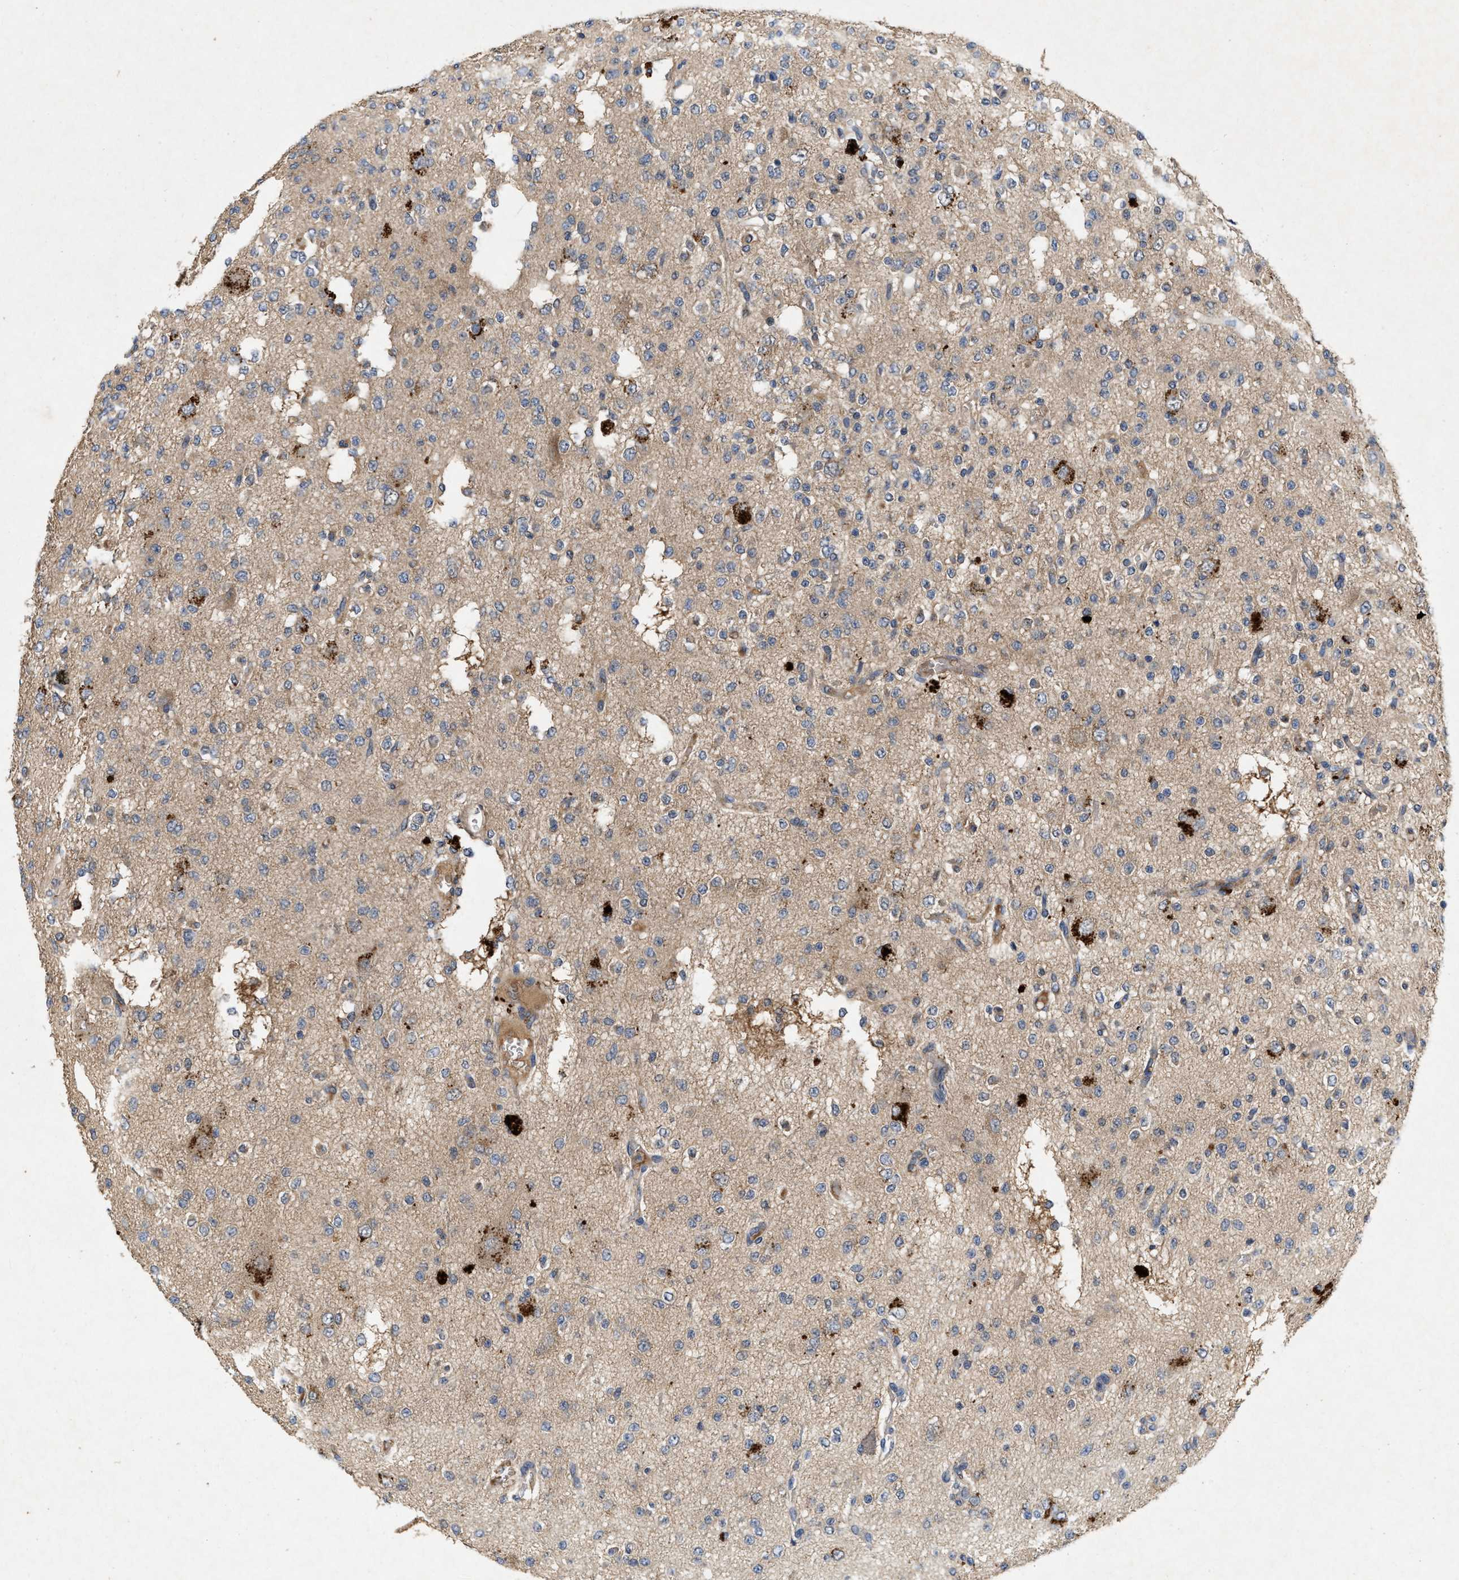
{"staining": {"intensity": "negative", "quantity": "none", "location": "none"}, "tissue": "glioma", "cell_type": "Tumor cells", "image_type": "cancer", "snomed": [{"axis": "morphology", "description": "Glioma, malignant, Low grade"}, {"axis": "topography", "description": "Brain"}], "caption": "IHC photomicrograph of neoplastic tissue: human glioma stained with DAB shows no significant protein positivity in tumor cells.", "gene": "LPAR2", "patient": {"sex": "male", "age": 38}}